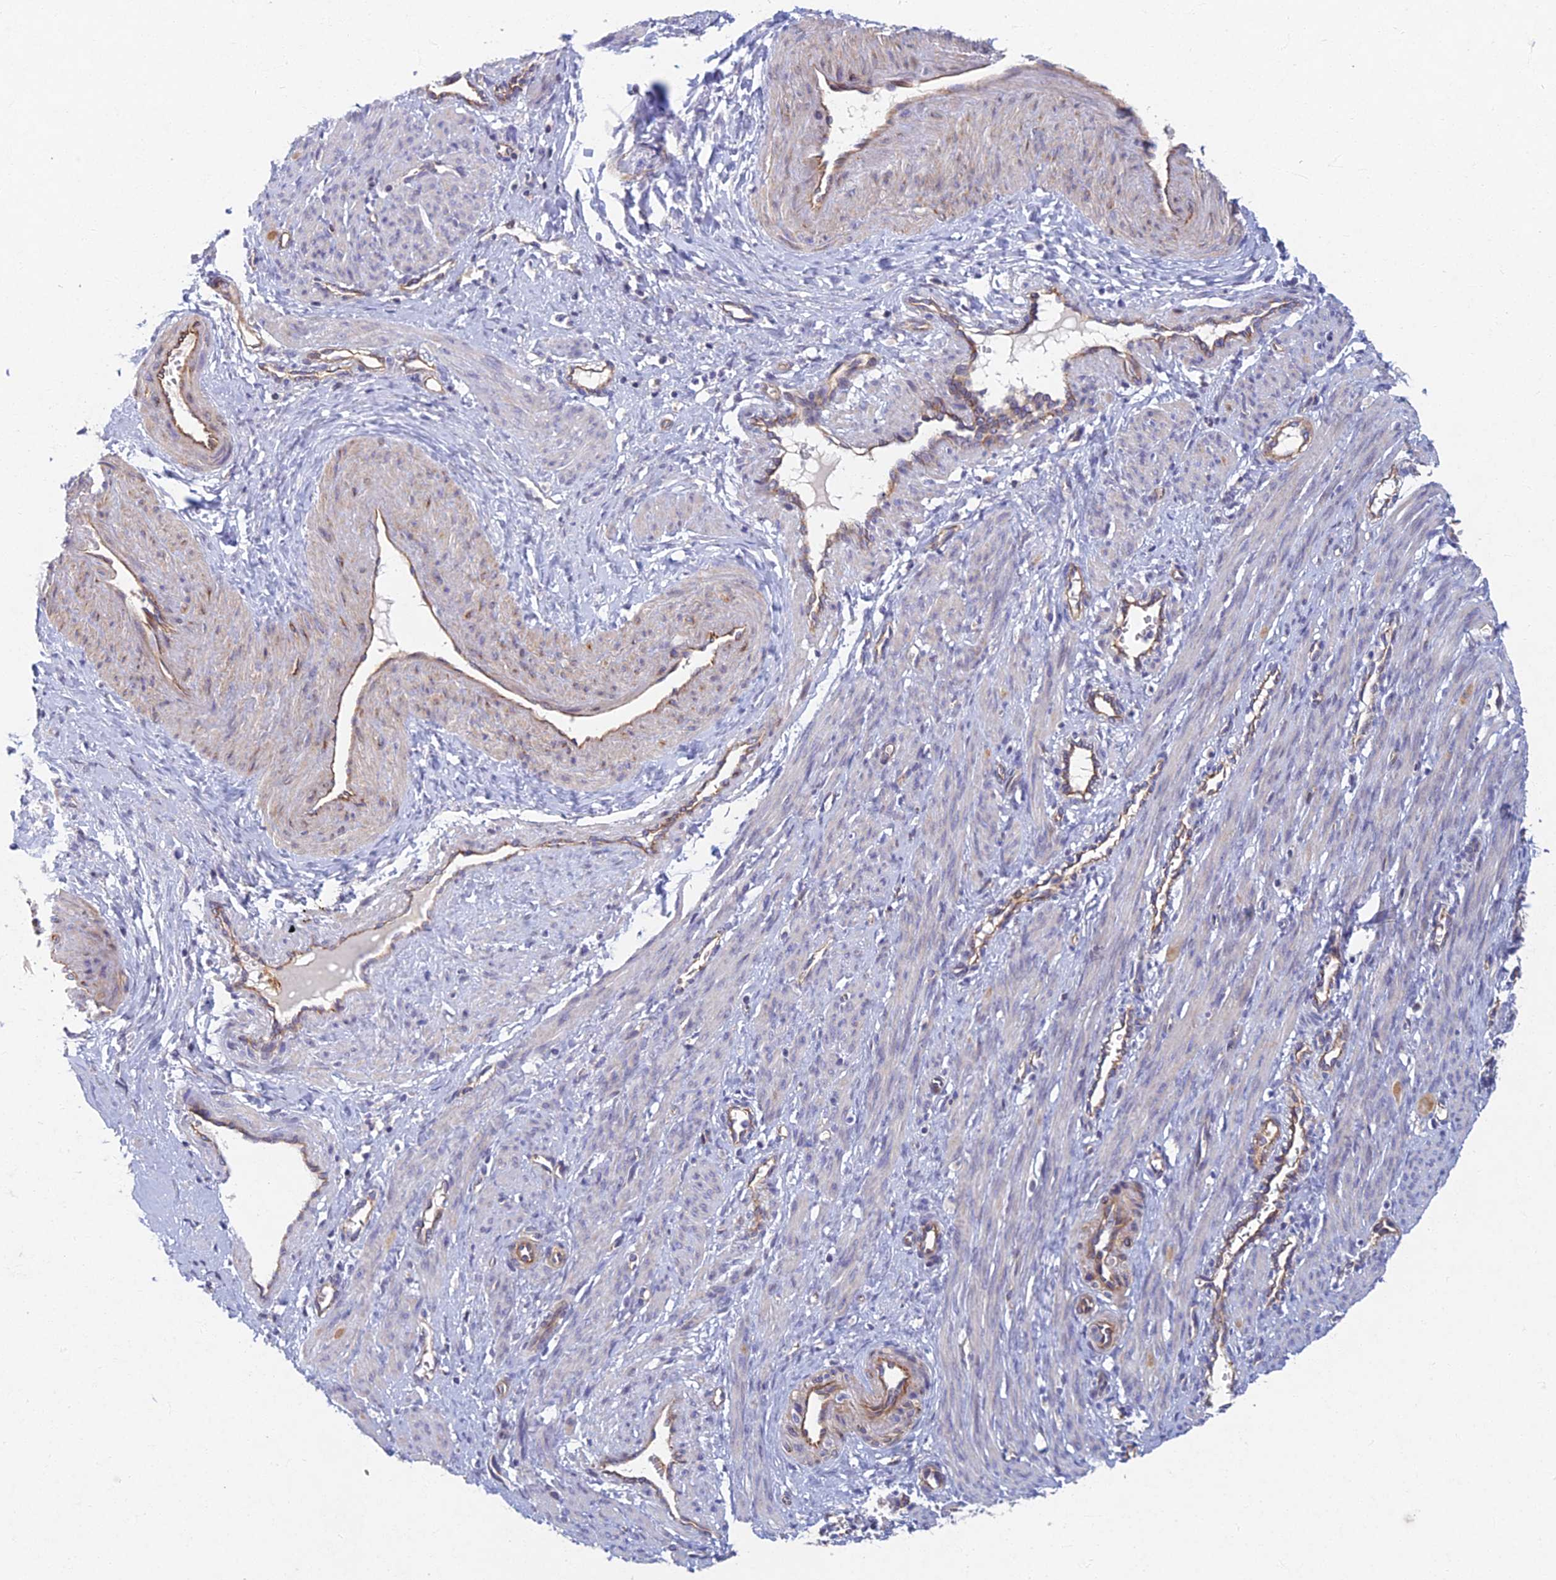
{"staining": {"intensity": "negative", "quantity": "none", "location": "none"}, "tissue": "smooth muscle", "cell_type": "Smooth muscle cells", "image_type": "normal", "snomed": [{"axis": "morphology", "description": "Normal tissue, NOS"}, {"axis": "topography", "description": "Endometrium"}], "caption": "This is a image of immunohistochemistry (IHC) staining of normal smooth muscle, which shows no positivity in smooth muscle cells. (DAB (3,3'-diaminobenzidine) immunohistochemistry (IHC), high magnification).", "gene": "RHBDL2", "patient": {"sex": "female", "age": 33}}